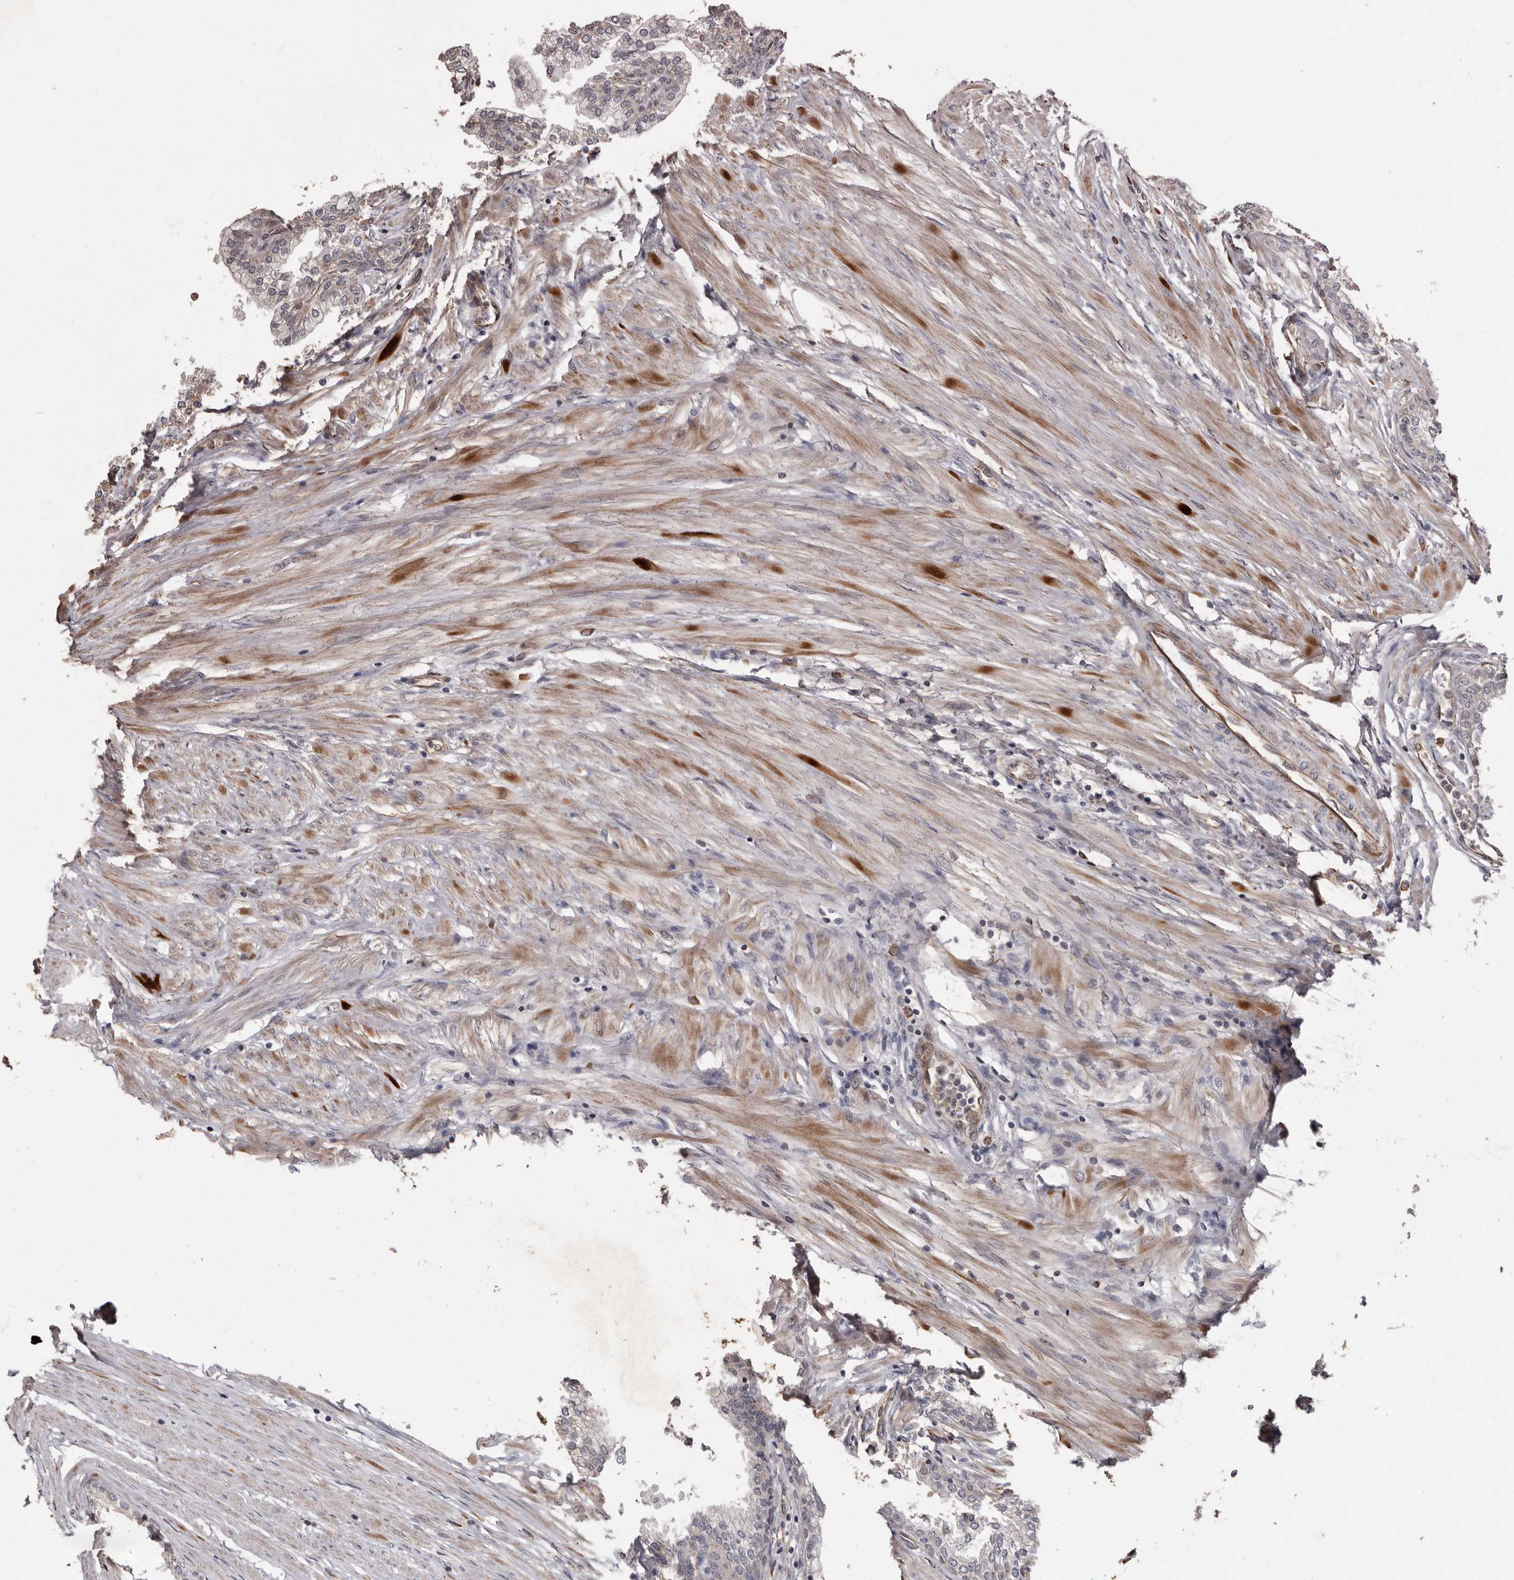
{"staining": {"intensity": "weak", "quantity": "<25%", "location": "cytoplasmic/membranous"}, "tissue": "prostate", "cell_type": "Glandular cells", "image_type": "normal", "snomed": [{"axis": "morphology", "description": "Normal tissue, NOS"}, {"axis": "morphology", "description": "Urothelial carcinoma, Low grade"}, {"axis": "topography", "description": "Urinary bladder"}, {"axis": "topography", "description": "Prostate"}], "caption": "This photomicrograph is of unremarkable prostate stained with immunohistochemistry to label a protein in brown with the nuclei are counter-stained blue. There is no staining in glandular cells.", "gene": "BRAT1", "patient": {"sex": "male", "age": 60}}